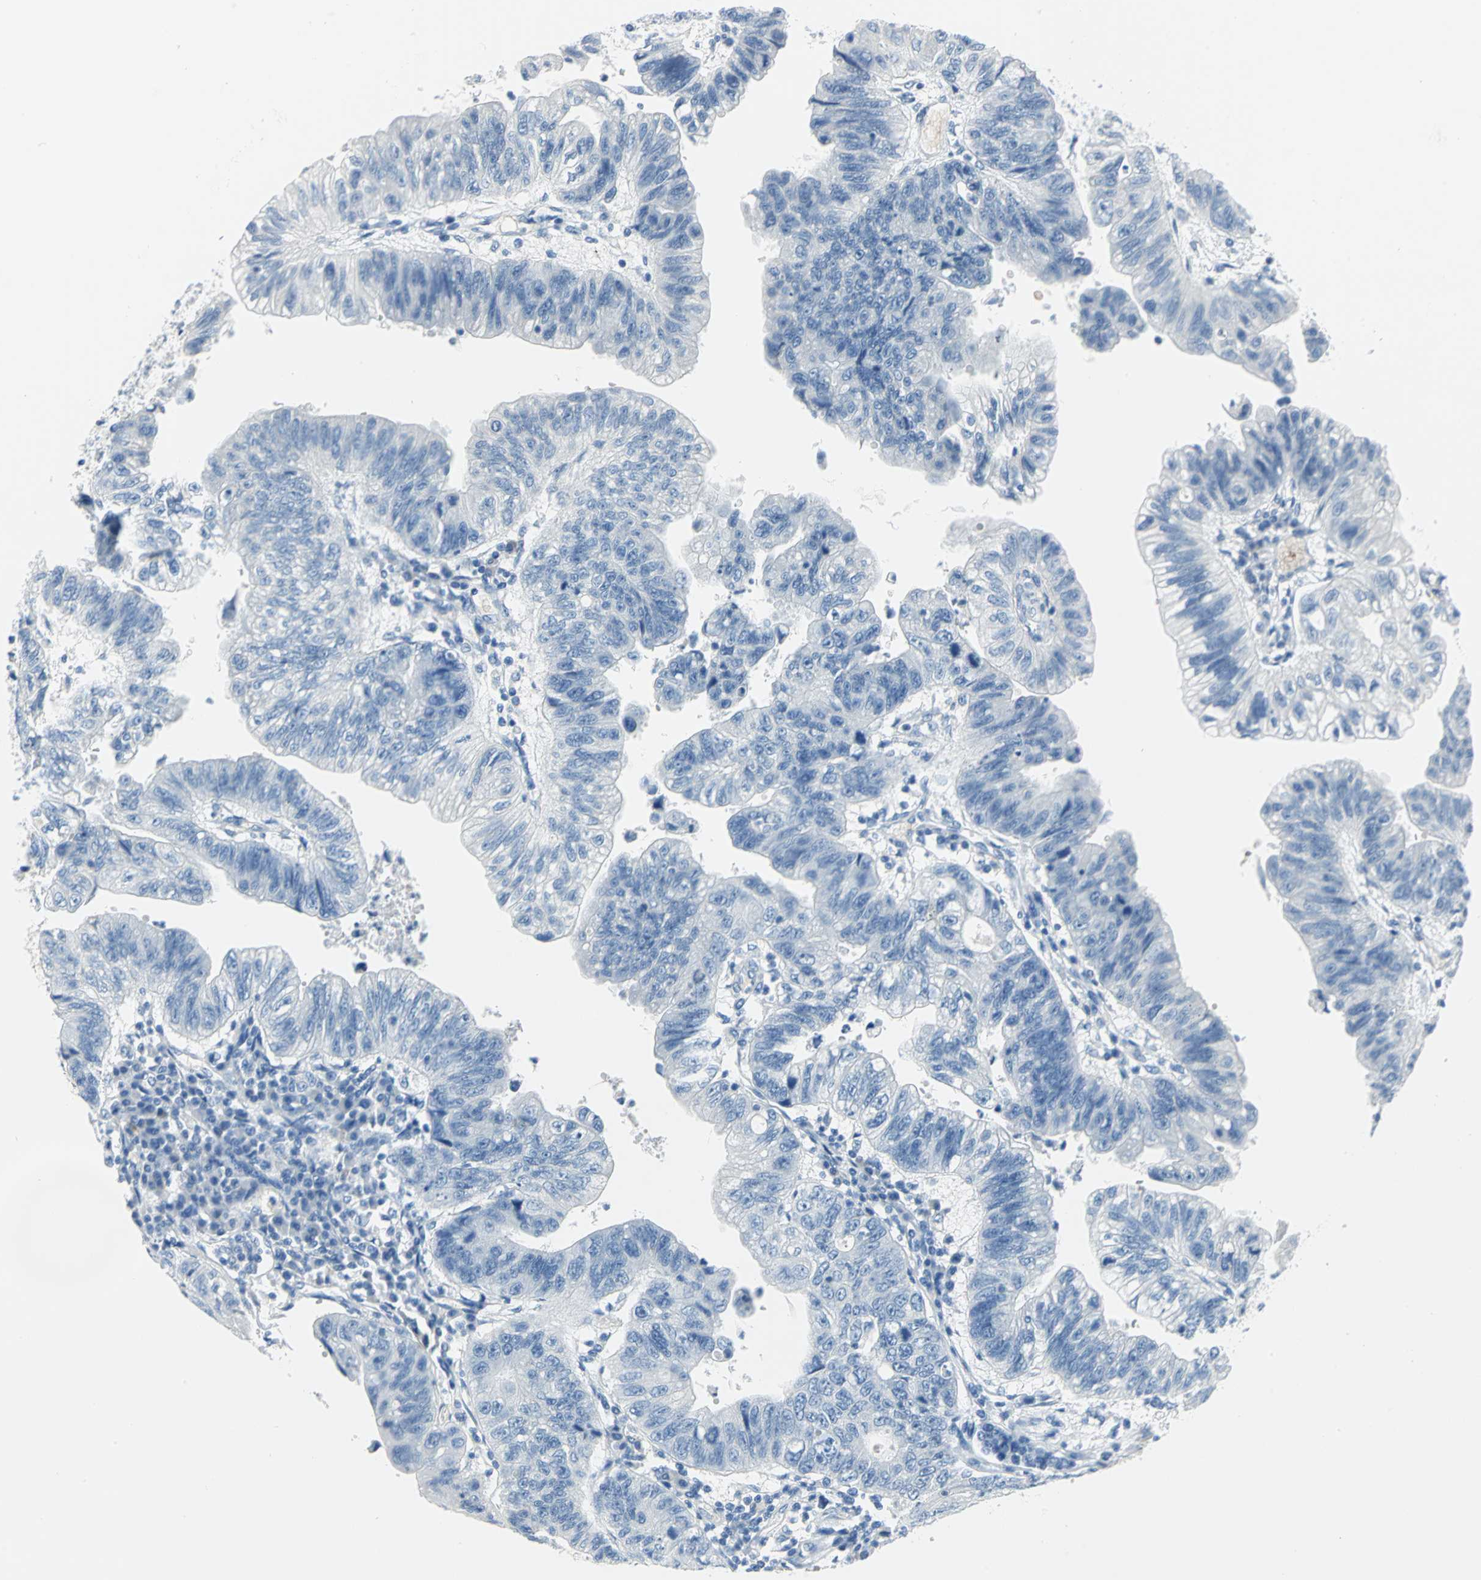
{"staining": {"intensity": "negative", "quantity": "none", "location": "none"}, "tissue": "stomach cancer", "cell_type": "Tumor cells", "image_type": "cancer", "snomed": [{"axis": "morphology", "description": "Adenocarcinoma, NOS"}, {"axis": "topography", "description": "Stomach"}], "caption": "Immunohistochemical staining of human stomach cancer shows no significant positivity in tumor cells. (Brightfield microscopy of DAB (3,3'-diaminobenzidine) immunohistochemistry at high magnification).", "gene": "PKLR", "patient": {"sex": "male", "age": 59}}